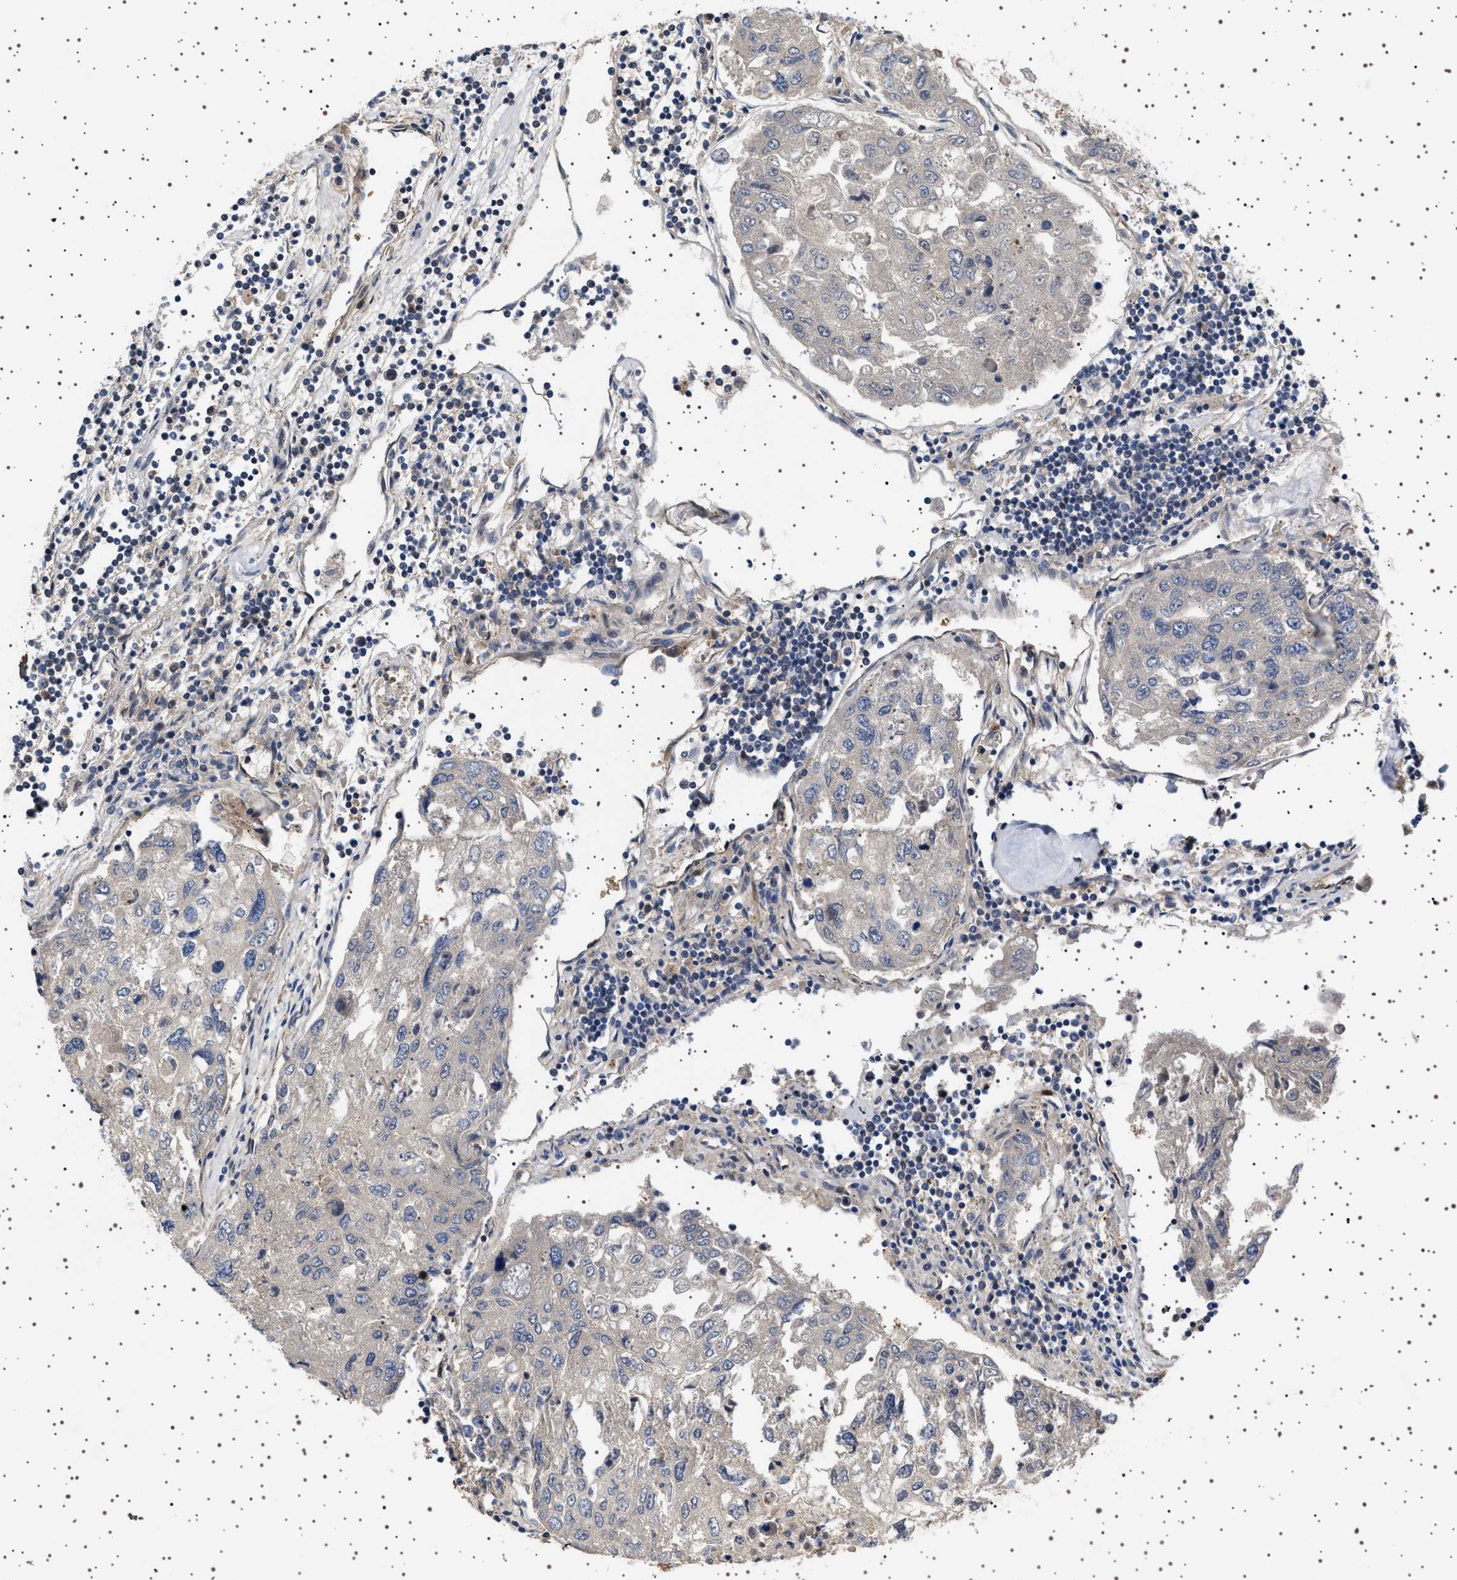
{"staining": {"intensity": "negative", "quantity": "none", "location": "none"}, "tissue": "urothelial cancer", "cell_type": "Tumor cells", "image_type": "cancer", "snomed": [{"axis": "morphology", "description": "Urothelial carcinoma, High grade"}, {"axis": "topography", "description": "Lymph node"}, {"axis": "topography", "description": "Urinary bladder"}], "caption": "Tumor cells show no significant protein expression in high-grade urothelial carcinoma.", "gene": "BAG3", "patient": {"sex": "male", "age": 51}}